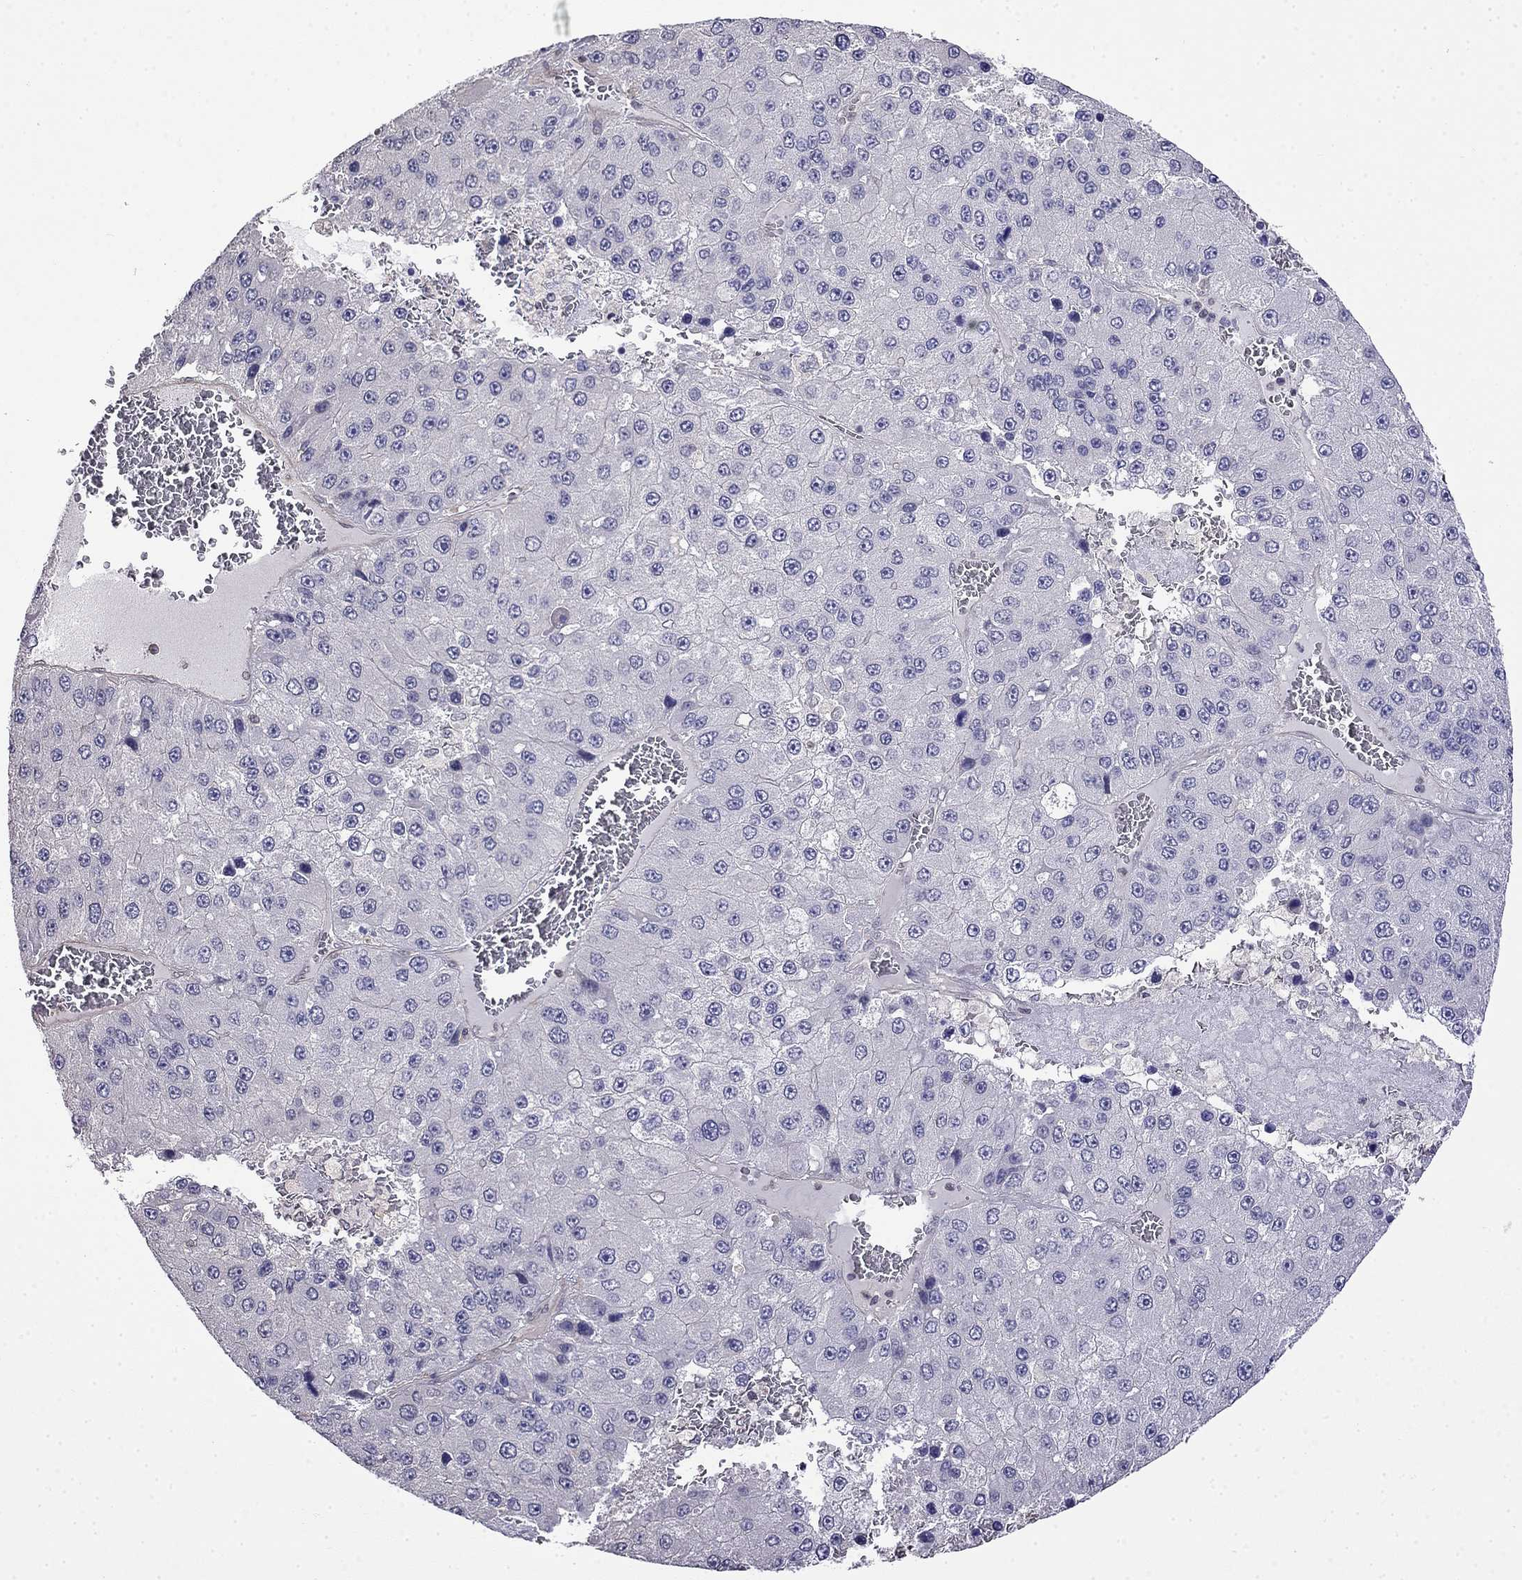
{"staining": {"intensity": "negative", "quantity": "none", "location": "none"}, "tissue": "liver cancer", "cell_type": "Tumor cells", "image_type": "cancer", "snomed": [{"axis": "morphology", "description": "Carcinoma, Hepatocellular, NOS"}, {"axis": "topography", "description": "Liver"}], "caption": "Liver cancer was stained to show a protein in brown. There is no significant positivity in tumor cells. (DAB (3,3'-diaminobenzidine) immunohistochemistry (IHC) visualized using brightfield microscopy, high magnification).", "gene": "GUCA1B", "patient": {"sex": "female", "age": 73}}